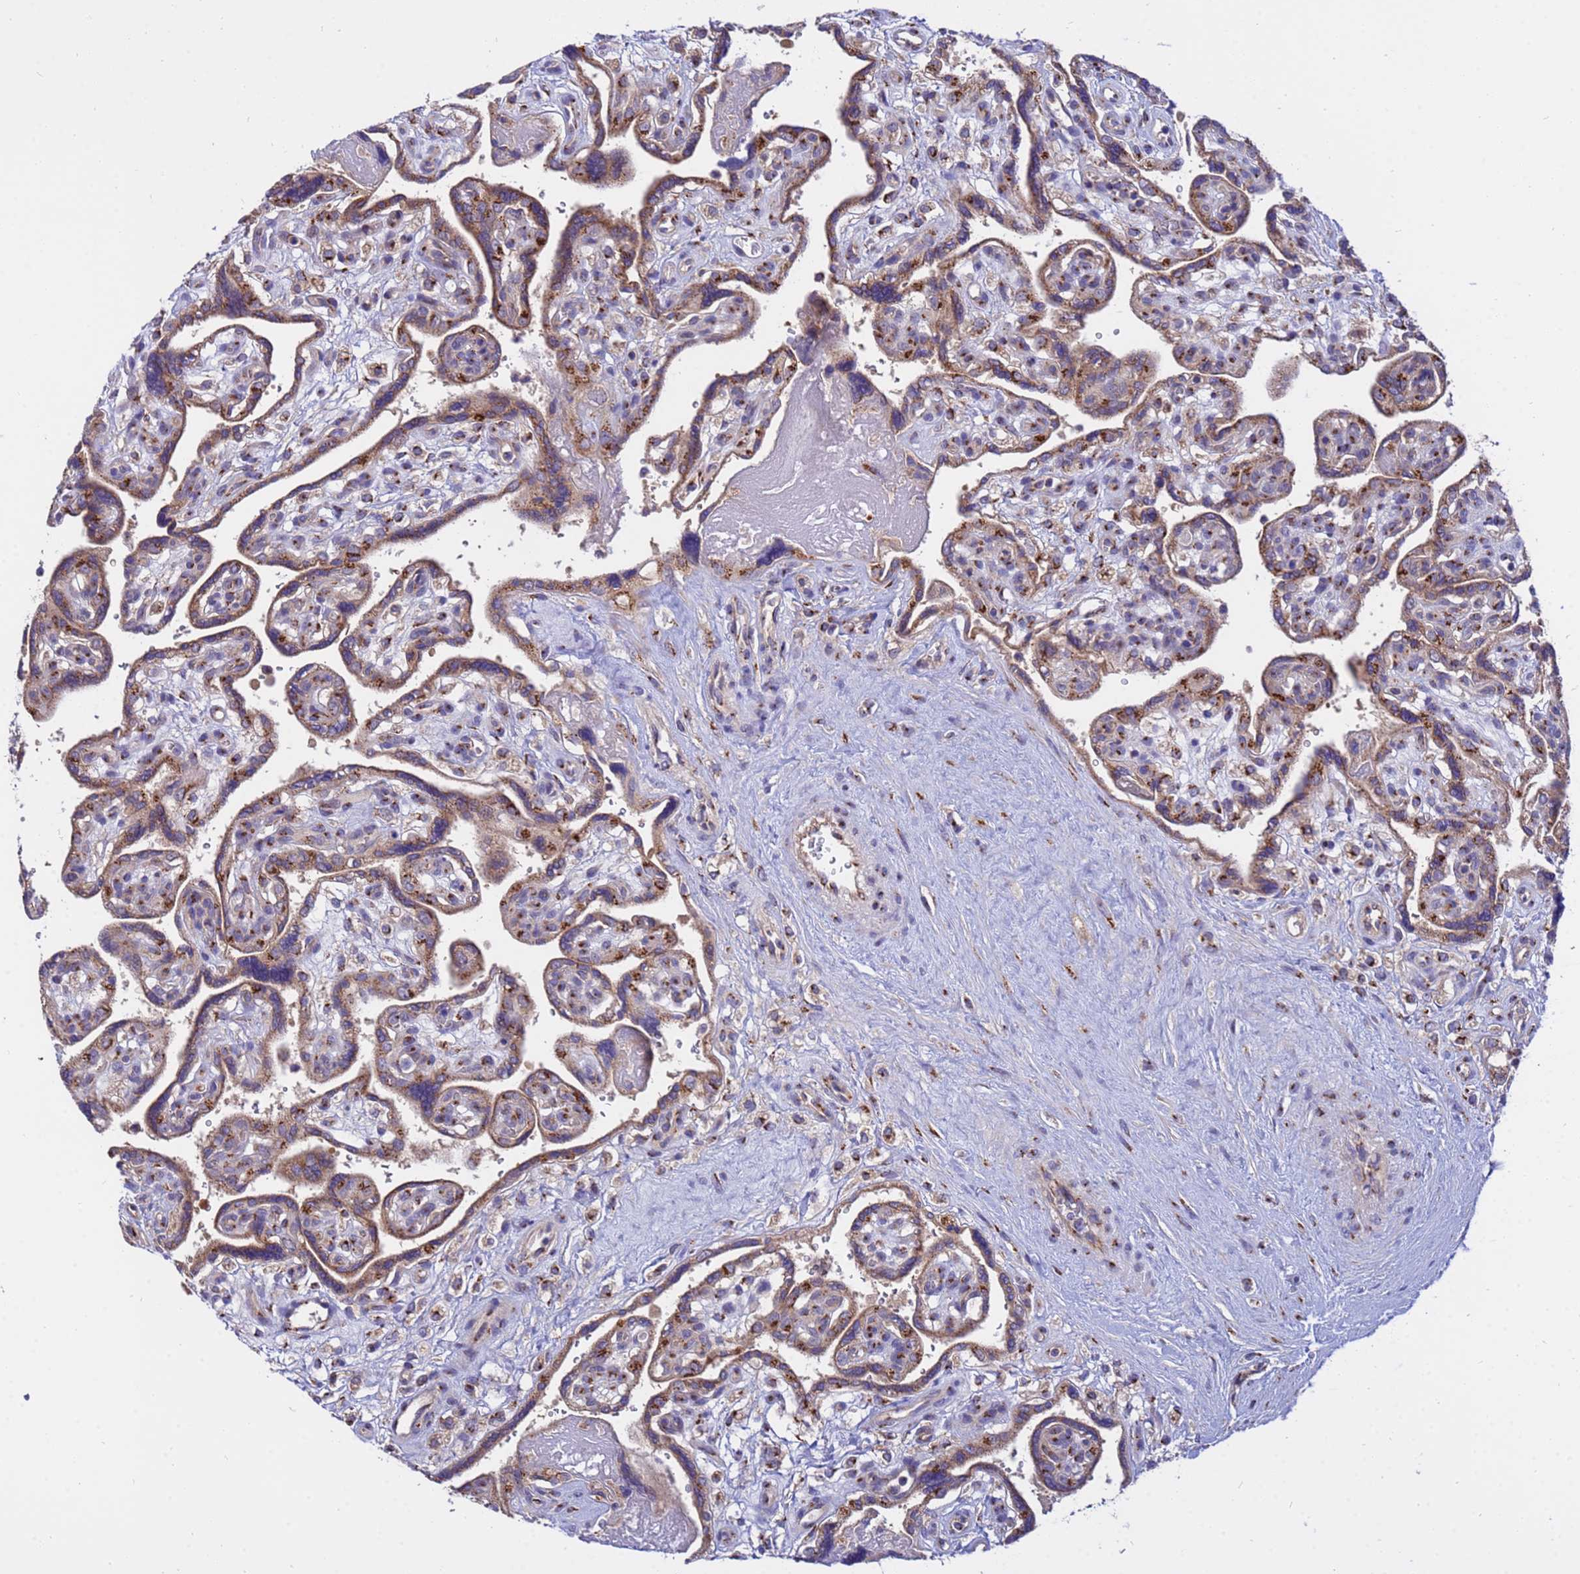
{"staining": {"intensity": "strong", "quantity": ">75%", "location": "cytoplasmic/membranous"}, "tissue": "placenta", "cell_type": "Decidual cells", "image_type": "normal", "snomed": [{"axis": "morphology", "description": "Normal tissue, NOS"}, {"axis": "topography", "description": "Placenta"}], "caption": "The image displays staining of benign placenta, revealing strong cytoplasmic/membranous protein staining (brown color) within decidual cells.", "gene": "HPS3", "patient": {"sex": "female", "age": 39}}